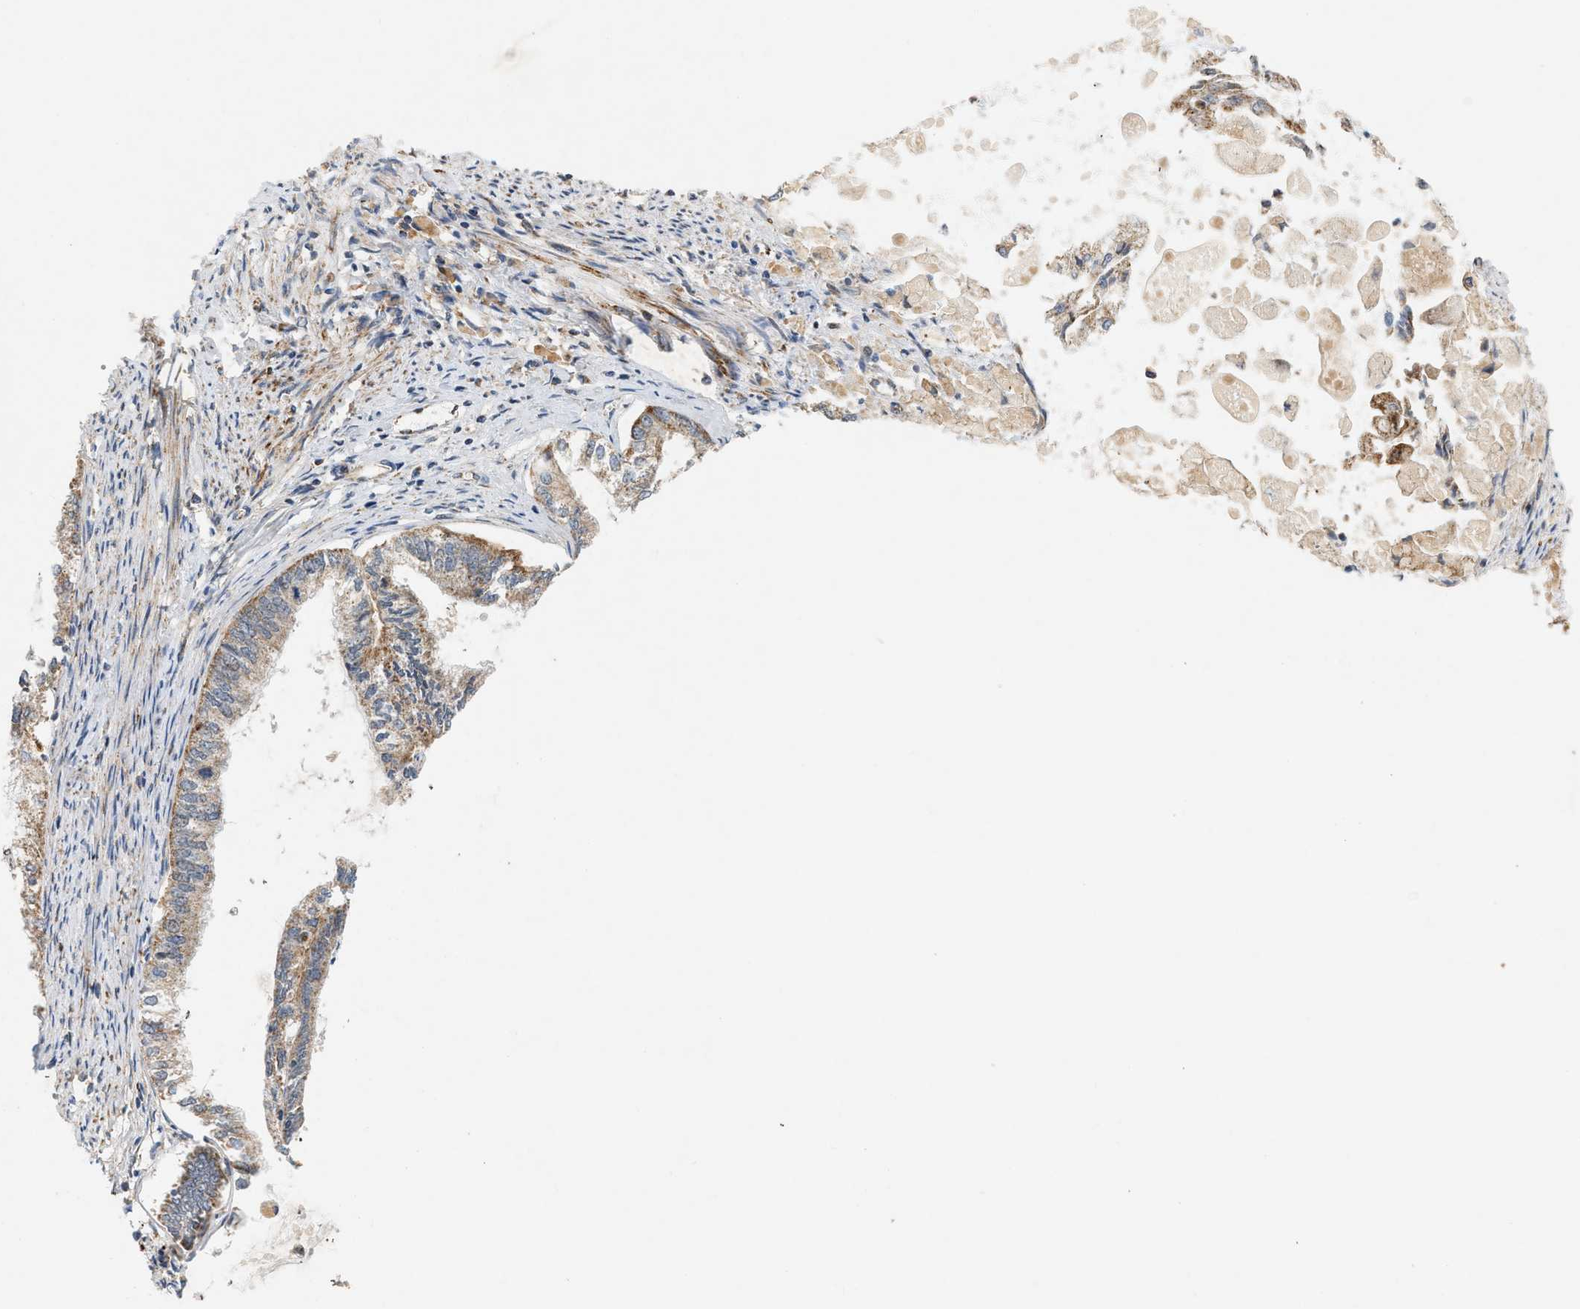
{"staining": {"intensity": "moderate", "quantity": ">75%", "location": "cytoplasmic/membranous"}, "tissue": "endometrial cancer", "cell_type": "Tumor cells", "image_type": "cancer", "snomed": [{"axis": "morphology", "description": "Adenocarcinoma, NOS"}, {"axis": "topography", "description": "Endometrium"}], "caption": "A brown stain shows moderate cytoplasmic/membranous expression of a protein in endometrial adenocarcinoma tumor cells. The staining is performed using DAB (3,3'-diaminobenzidine) brown chromogen to label protein expression. The nuclei are counter-stained blue using hematoxylin.", "gene": "MCU", "patient": {"sex": "female", "age": 86}}